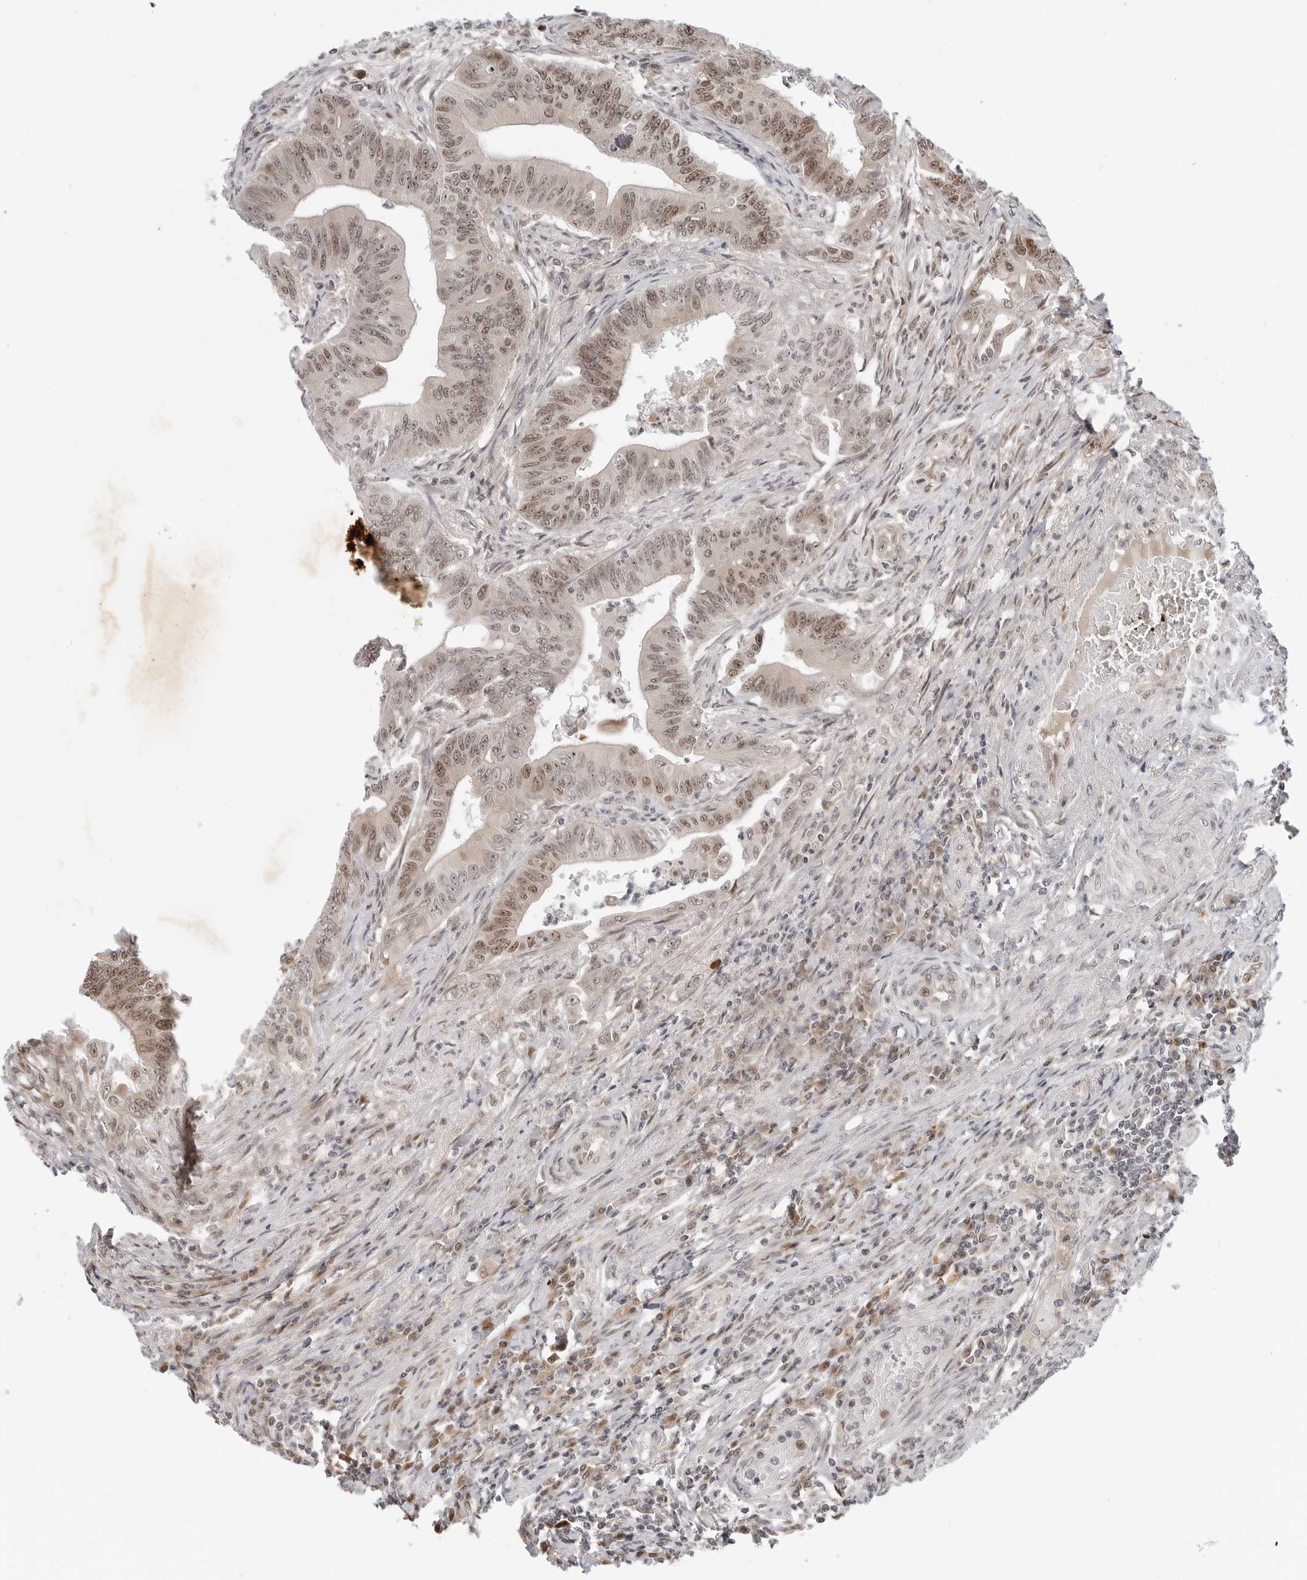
{"staining": {"intensity": "moderate", "quantity": ">75%", "location": "nuclear"}, "tissue": "colorectal cancer", "cell_type": "Tumor cells", "image_type": "cancer", "snomed": [{"axis": "morphology", "description": "Adenoma, NOS"}, {"axis": "morphology", "description": "Adenocarcinoma, NOS"}, {"axis": "topography", "description": "Colon"}], "caption": "Immunohistochemical staining of colorectal adenocarcinoma exhibits moderate nuclear protein expression in about >75% of tumor cells. The protein is stained brown, and the nuclei are stained in blue (DAB IHC with brightfield microscopy, high magnification).", "gene": "TIPRL", "patient": {"sex": "male", "age": 79}}